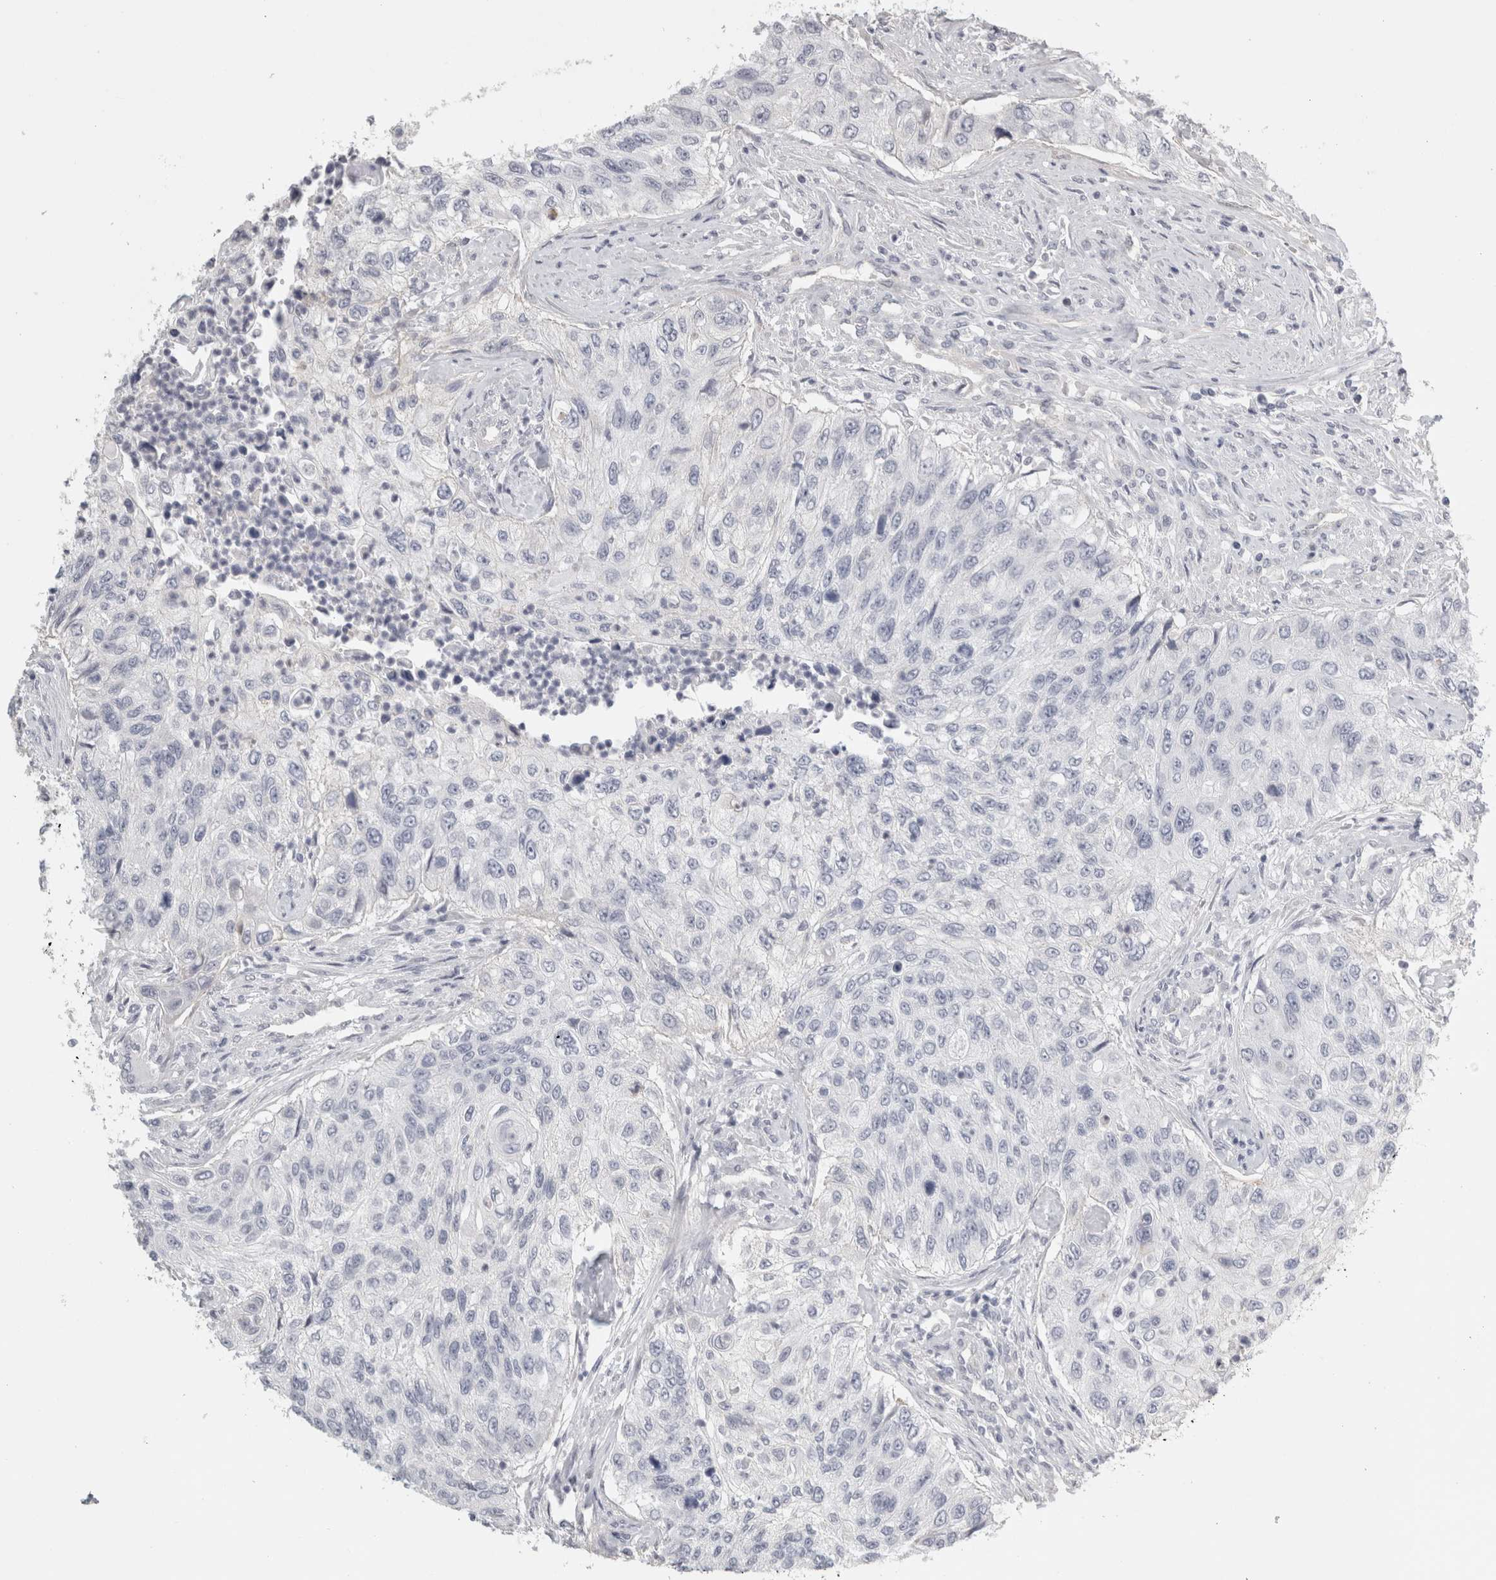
{"staining": {"intensity": "negative", "quantity": "none", "location": "none"}, "tissue": "urothelial cancer", "cell_type": "Tumor cells", "image_type": "cancer", "snomed": [{"axis": "morphology", "description": "Urothelial carcinoma, High grade"}, {"axis": "topography", "description": "Urinary bladder"}], "caption": "IHC of urothelial carcinoma (high-grade) displays no positivity in tumor cells.", "gene": "FBLIM1", "patient": {"sex": "female", "age": 60}}